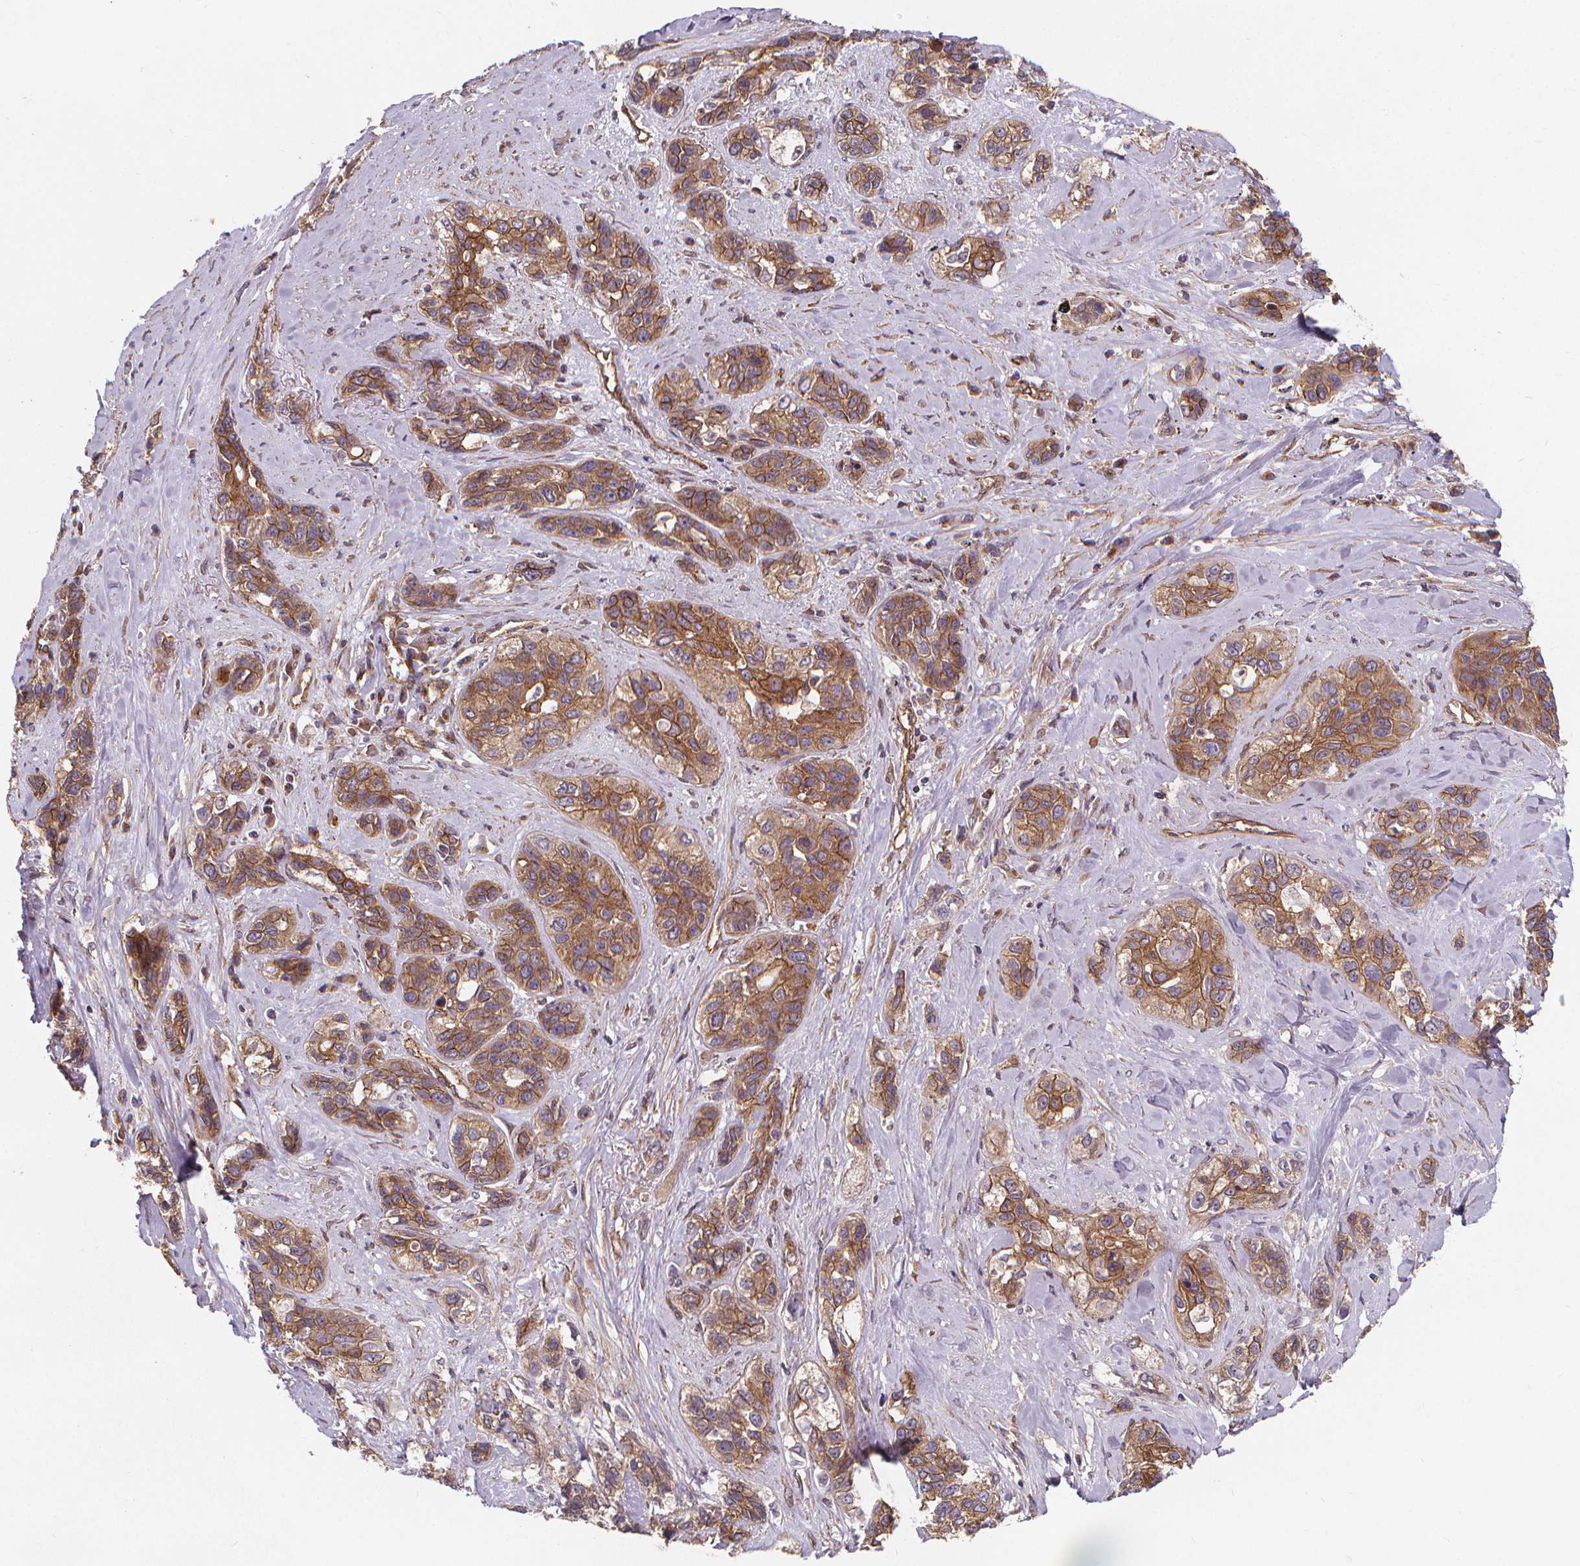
{"staining": {"intensity": "moderate", "quantity": ">75%", "location": "cytoplasmic/membranous"}, "tissue": "lung cancer", "cell_type": "Tumor cells", "image_type": "cancer", "snomed": [{"axis": "morphology", "description": "Squamous cell carcinoma, NOS"}, {"axis": "topography", "description": "Lung"}], "caption": "This histopathology image reveals lung squamous cell carcinoma stained with immunohistochemistry to label a protein in brown. The cytoplasmic/membranous of tumor cells show moderate positivity for the protein. Nuclei are counter-stained blue.", "gene": "CLINT1", "patient": {"sex": "female", "age": 70}}